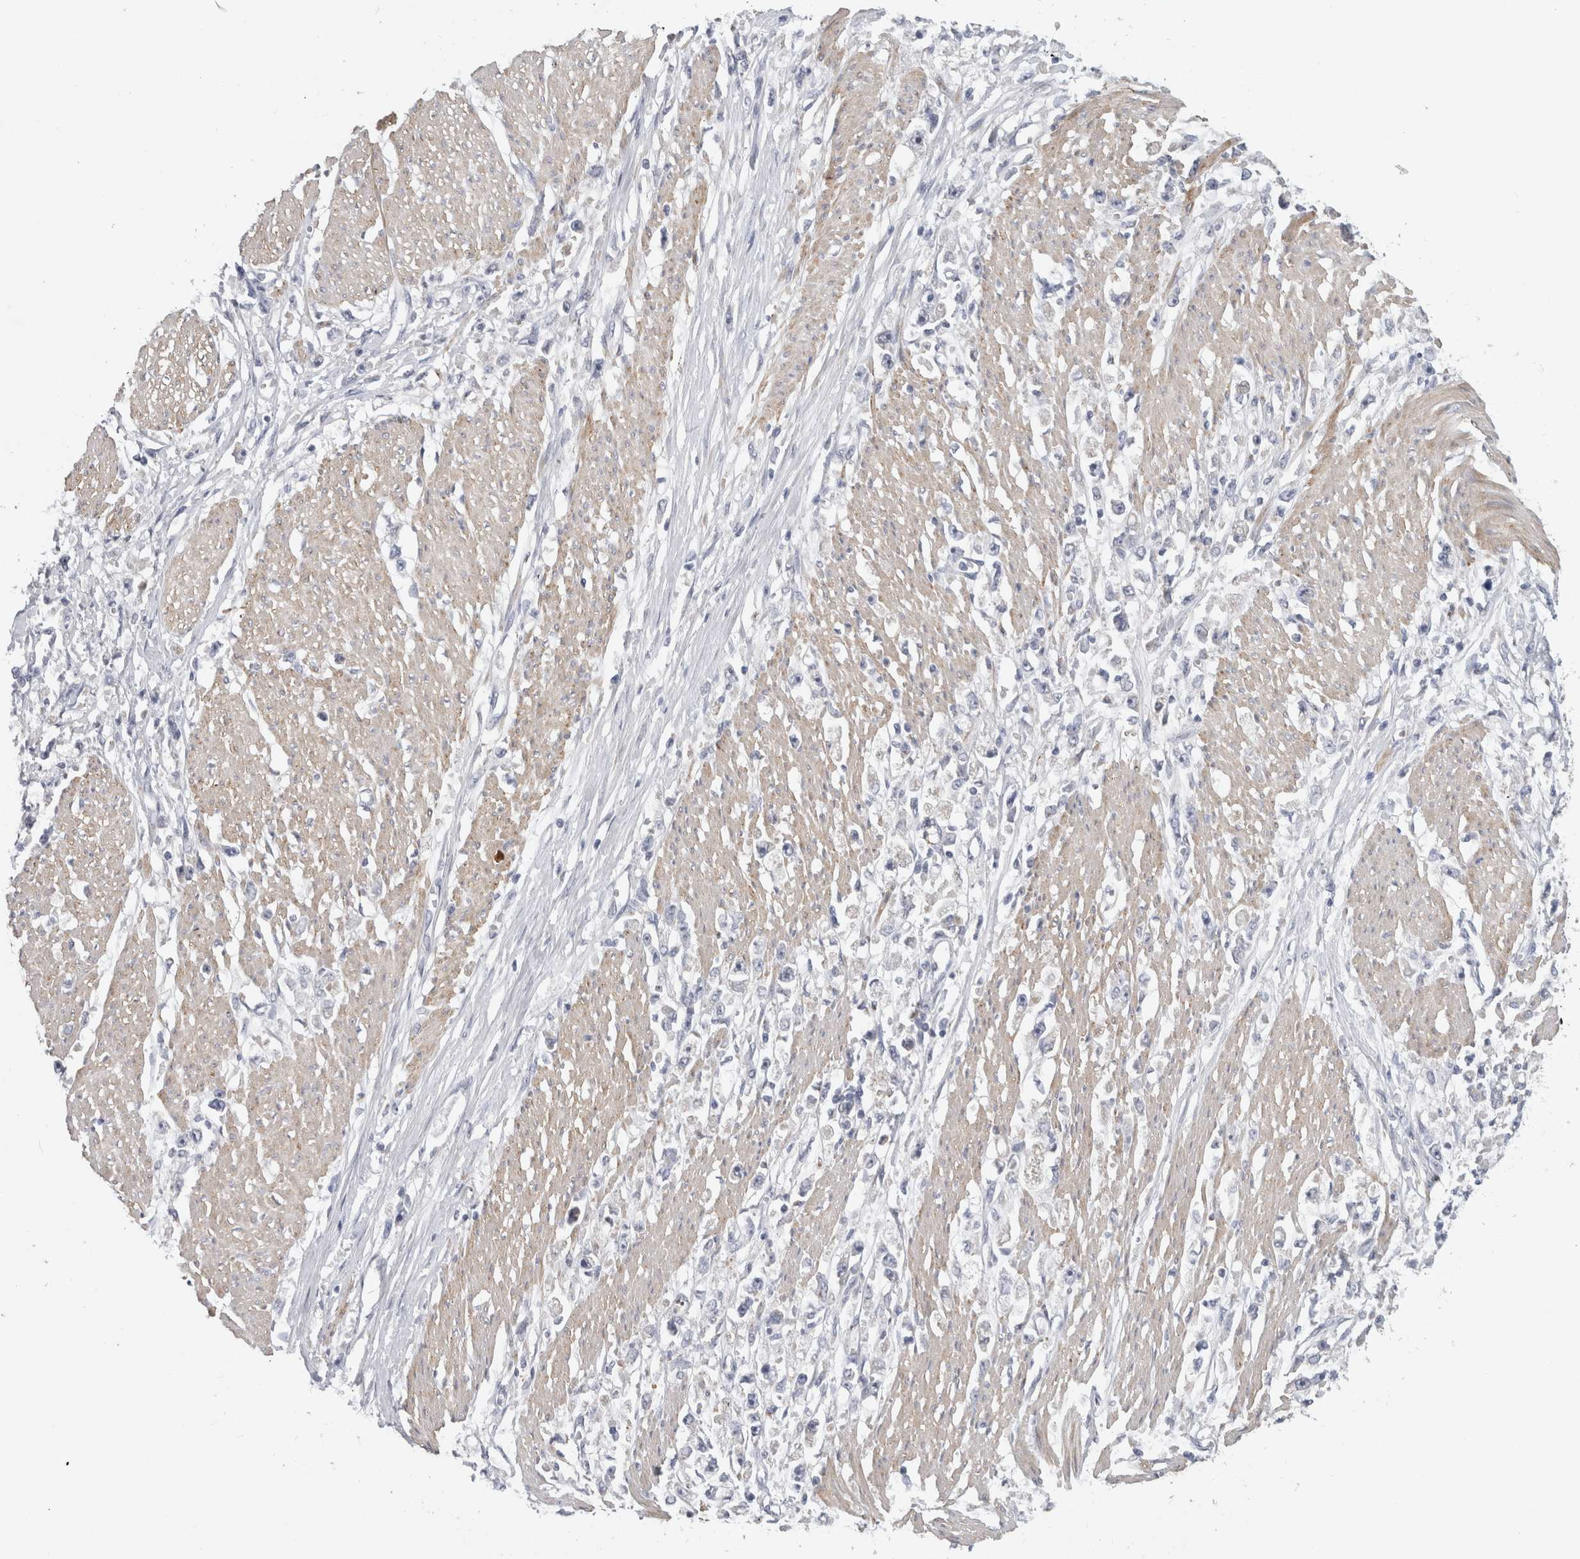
{"staining": {"intensity": "negative", "quantity": "none", "location": "none"}, "tissue": "stomach cancer", "cell_type": "Tumor cells", "image_type": "cancer", "snomed": [{"axis": "morphology", "description": "Adenocarcinoma, NOS"}, {"axis": "topography", "description": "Stomach"}], "caption": "Immunohistochemistry photomicrograph of neoplastic tissue: human stomach adenocarcinoma stained with DAB reveals no significant protein staining in tumor cells.", "gene": "MGAT1", "patient": {"sex": "female", "age": 59}}